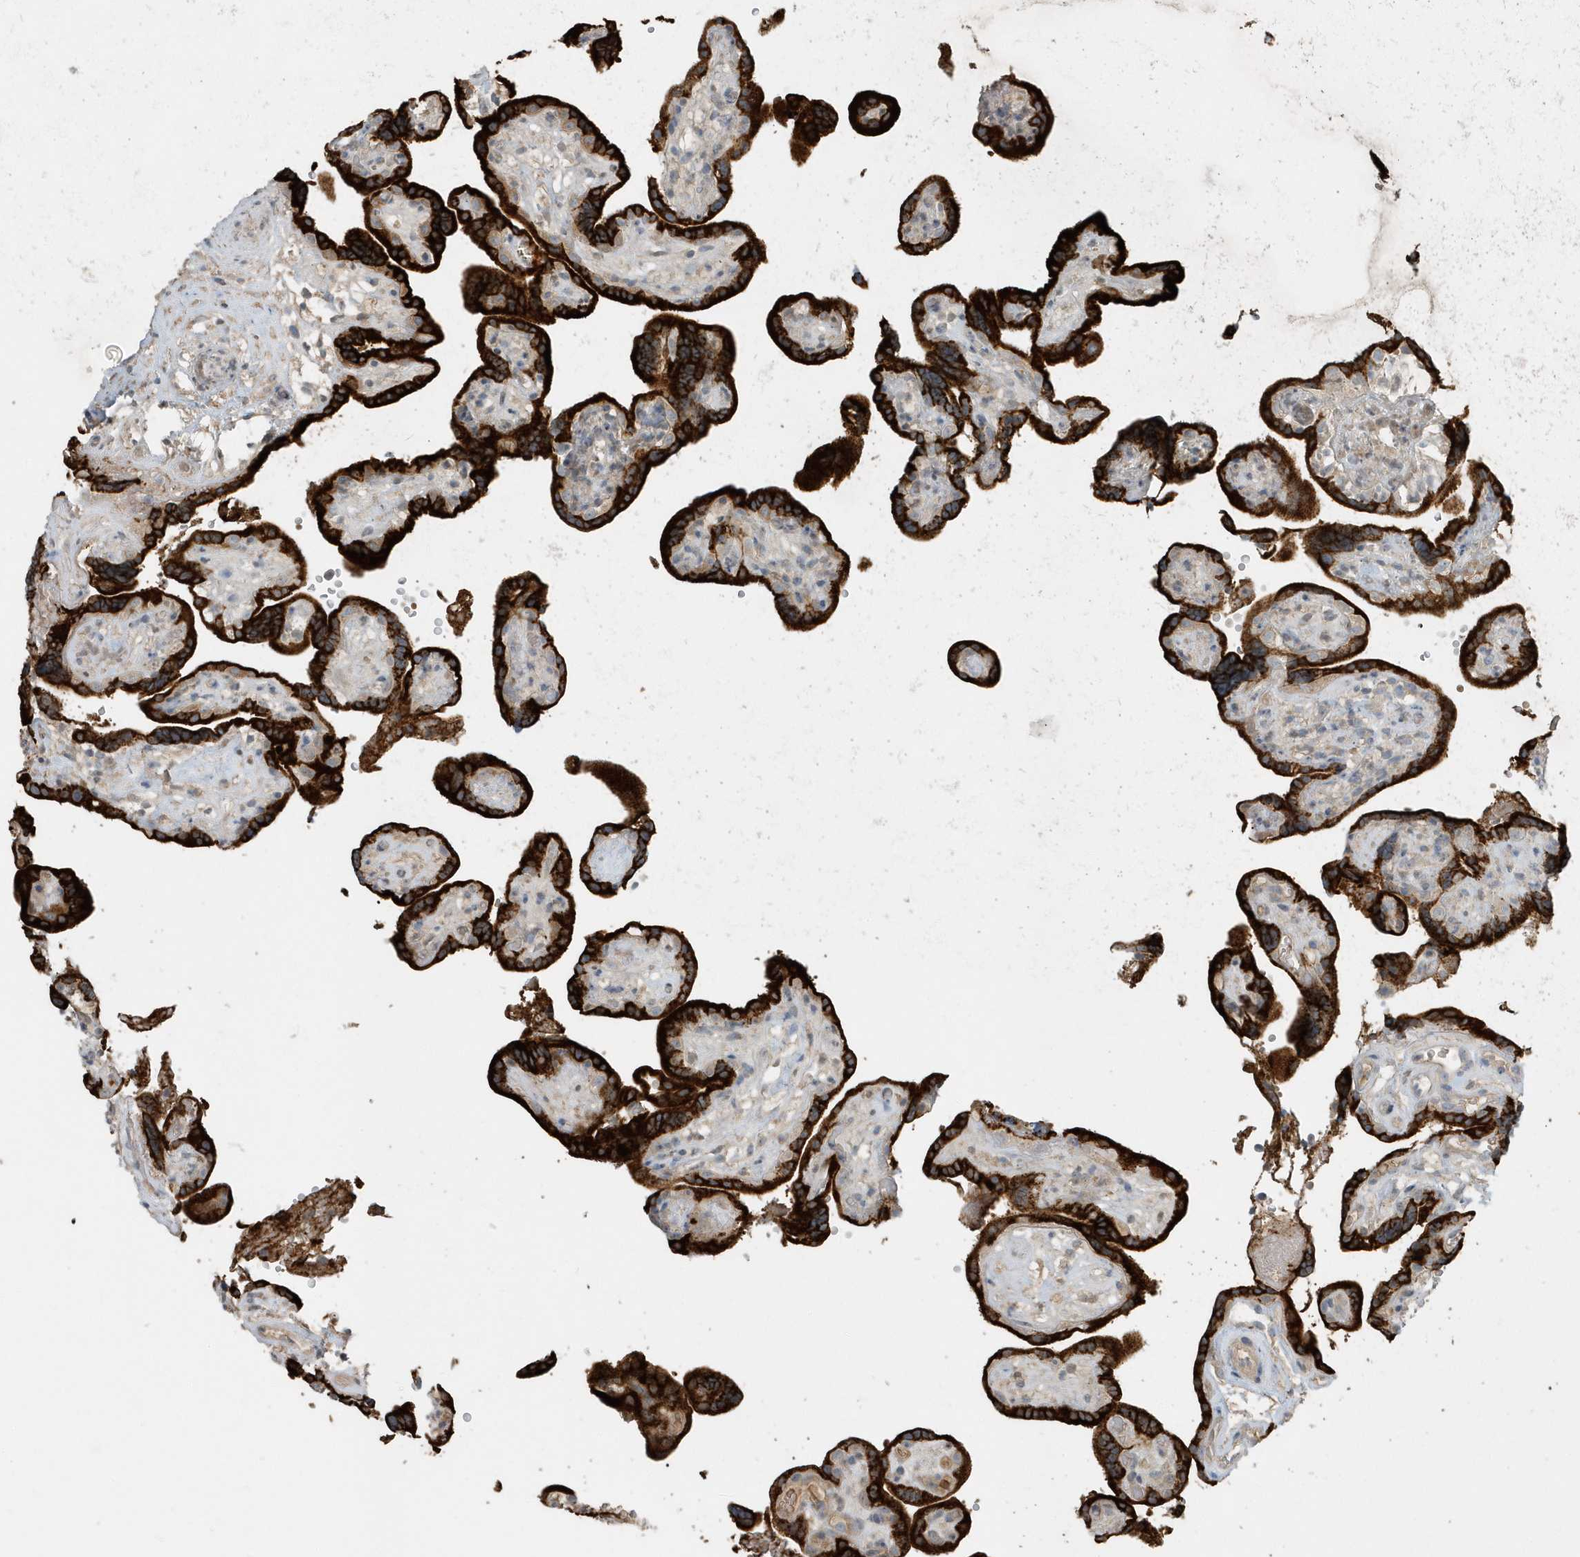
{"staining": {"intensity": "moderate", "quantity": ">75%", "location": "cytoplasmic/membranous"}, "tissue": "placenta", "cell_type": "Decidual cells", "image_type": "normal", "snomed": [{"axis": "morphology", "description": "Normal tissue, NOS"}, {"axis": "topography", "description": "Placenta"}], "caption": "The micrograph reveals a brown stain indicating the presence of a protein in the cytoplasmic/membranous of decidual cells in placenta. Using DAB (brown) and hematoxylin (blue) stains, captured at high magnification using brightfield microscopy.", "gene": "USP53", "patient": {"sex": "female", "age": 30}}